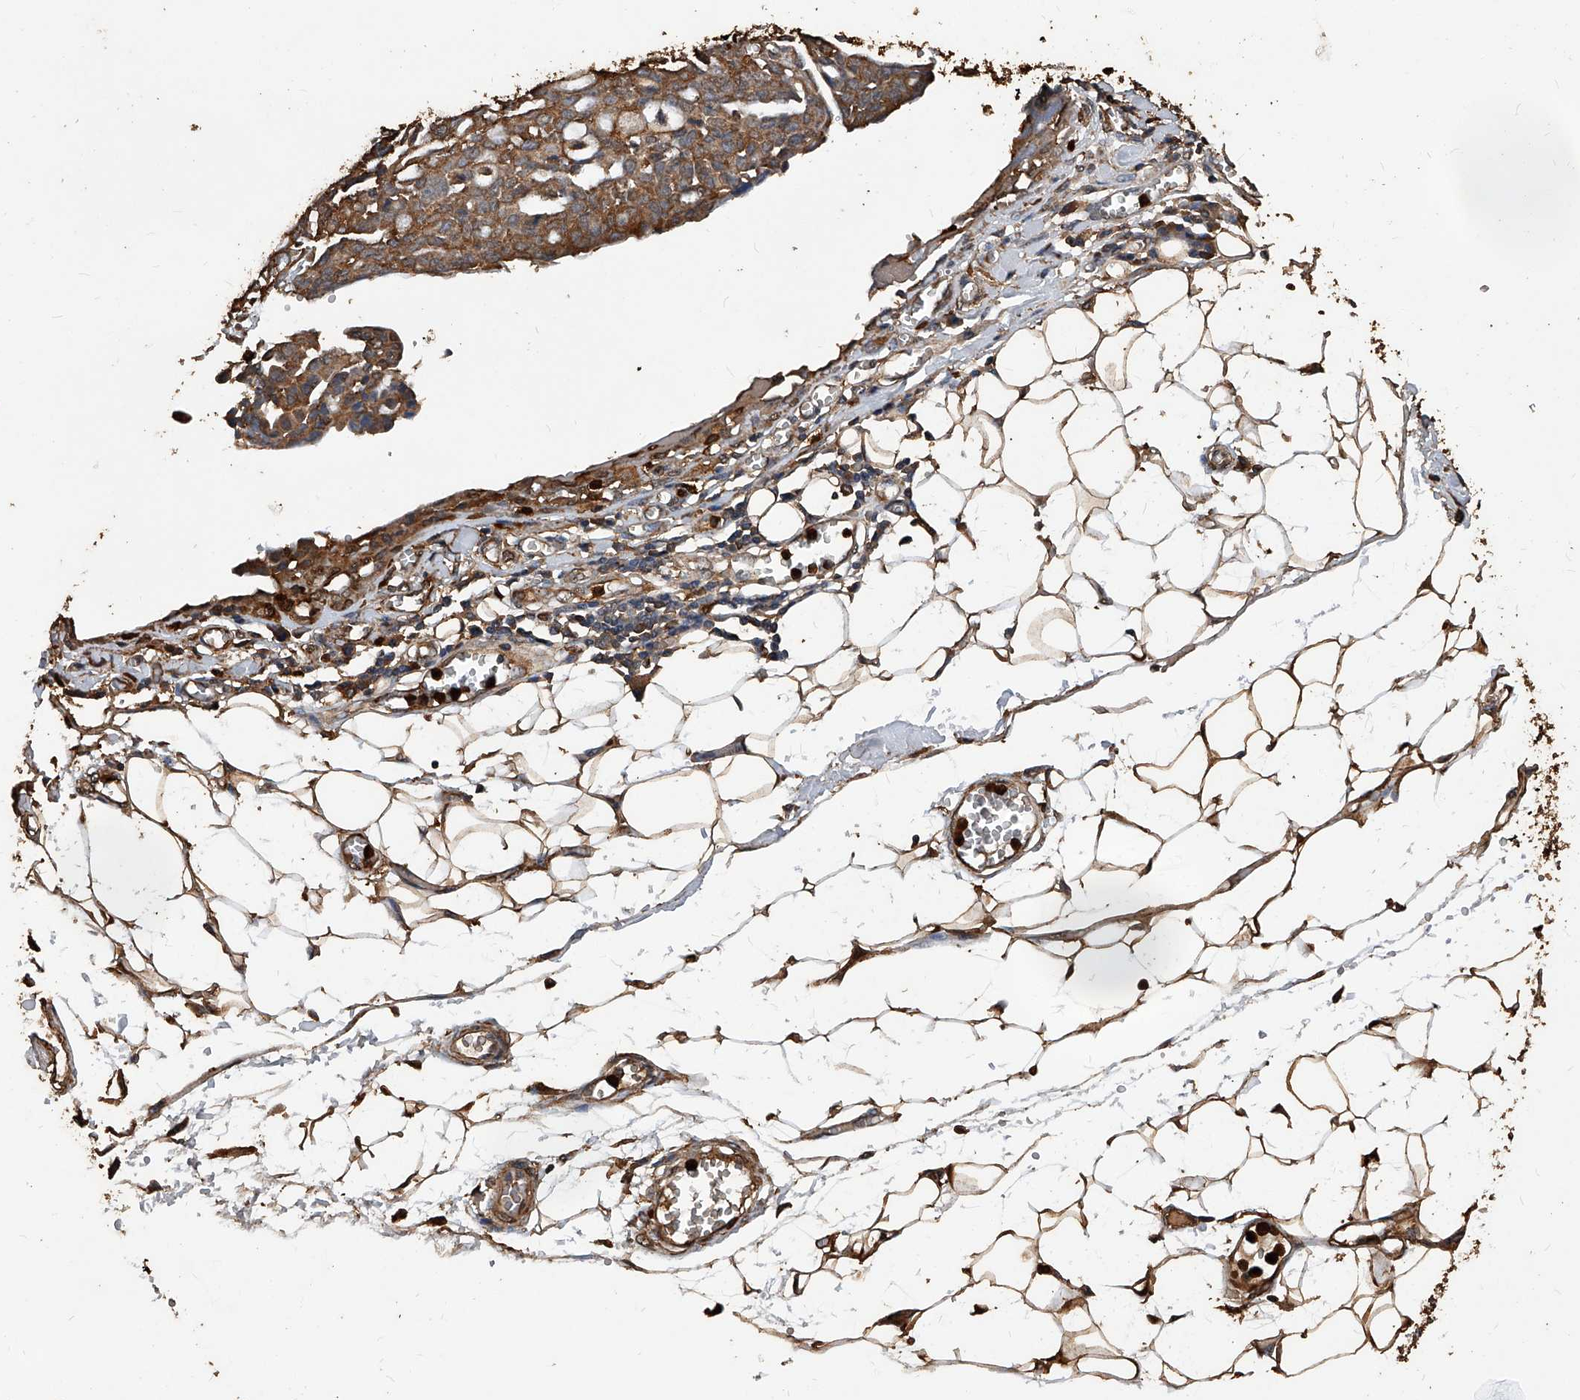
{"staining": {"intensity": "moderate", "quantity": ">75%", "location": "cytoplasmic/membranous"}, "tissue": "ovarian cancer", "cell_type": "Tumor cells", "image_type": "cancer", "snomed": [{"axis": "morphology", "description": "Cystadenocarcinoma, serous, NOS"}, {"axis": "topography", "description": "Soft tissue"}, {"axis": "topography", "description": "Ovary"}], "caption": "Immunohistochemical staining of human serous cystadenocarcinoma (ovarian) reveals medium levels of moderate cytoplasmic/membranous protein positivity in approximately >75% of tumor cells.", "gene": "UCP2", "patient": {"sex": "female", "age": 57}}